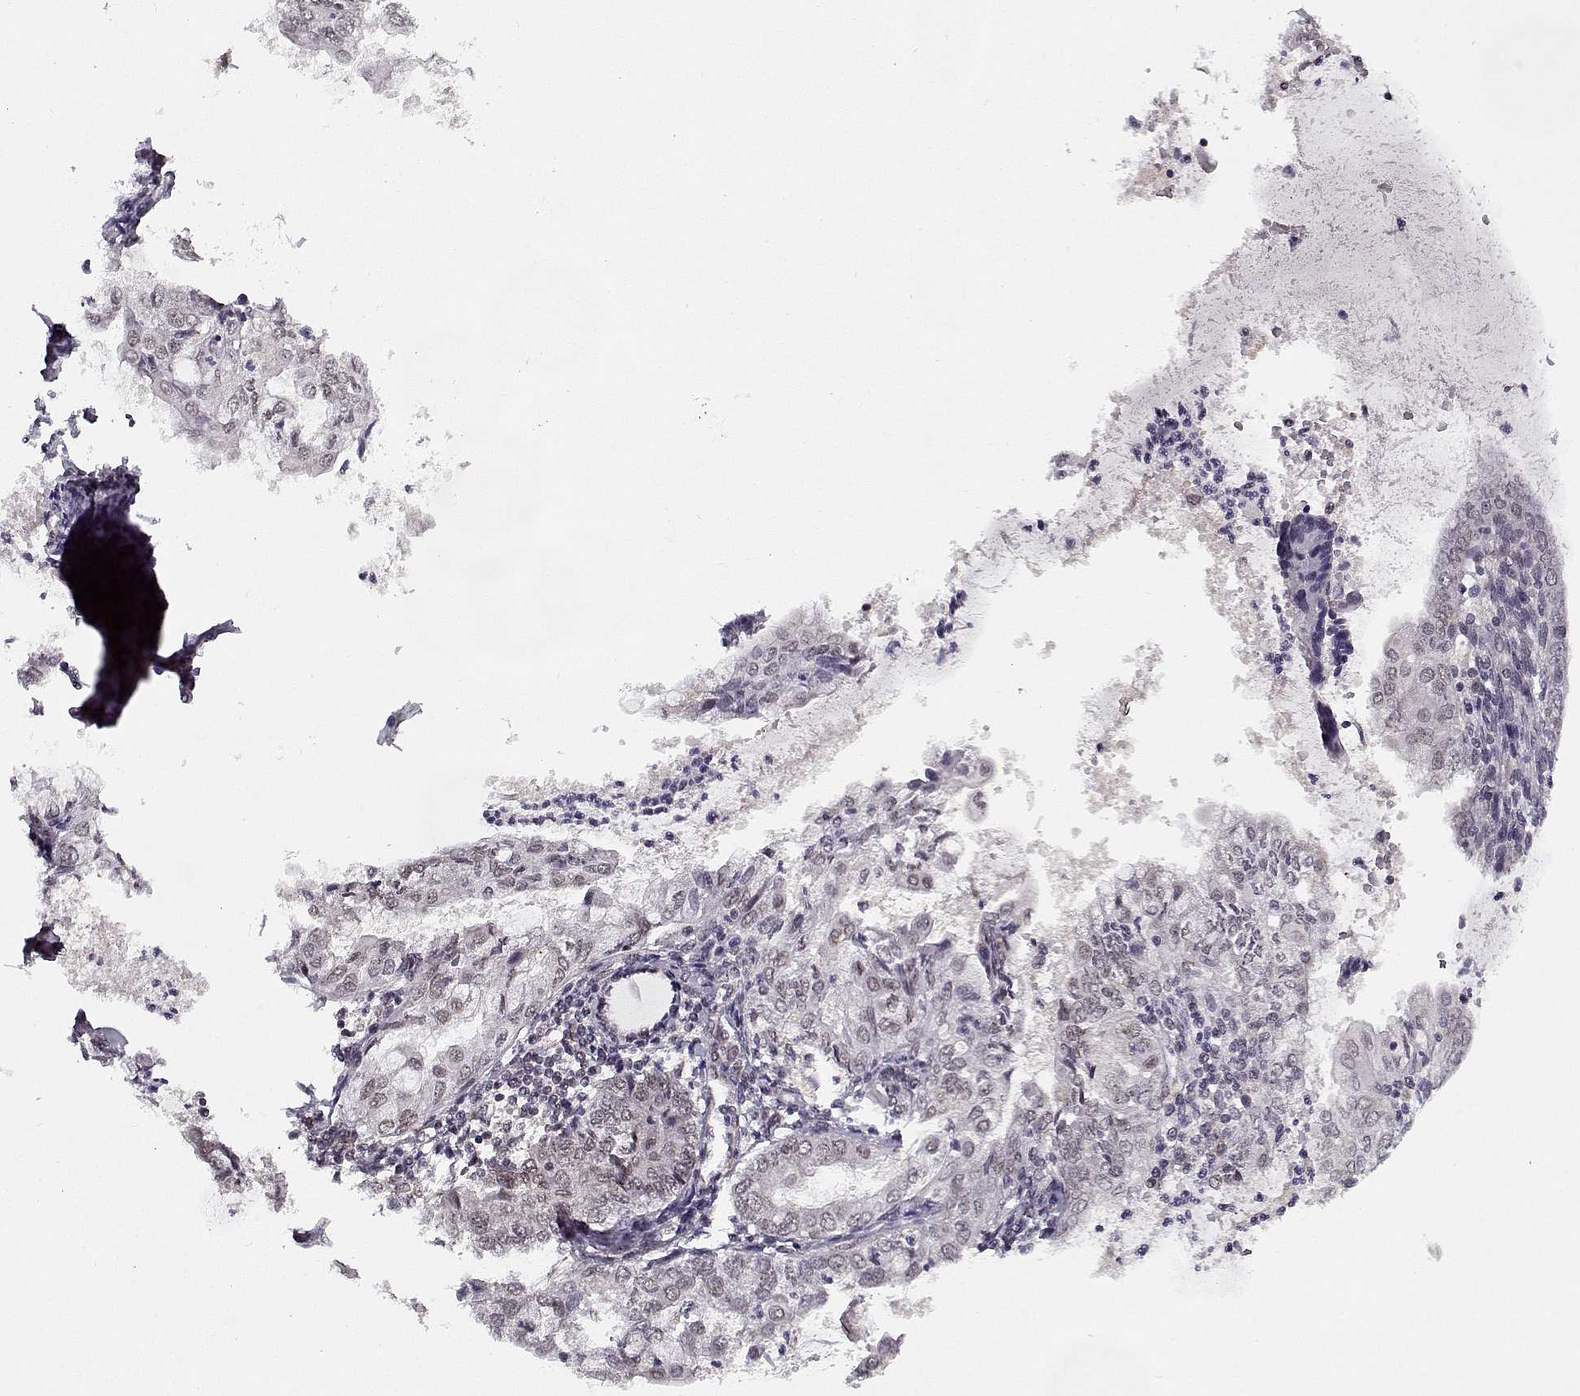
{"staining": {"intensity": "weak", "quantity": "25%-75%", "location": "nuclear"}, "tissue": "endometrial cancer", "cell_type": "Tumor cells", "image_type": "cancer", "snomed": [{"axis": "morphology", "description": "Adenocarcinoma, NOS"}, {"axis": "topography", "description": "Endometrium"}], "caption": "A brown stain highlights weak nuclear positivity of a protein in adenocarcinoma (endometrial) tumor cells.", "gene": "TESPA1", "patient": {"sex": "female", "age": 68}}